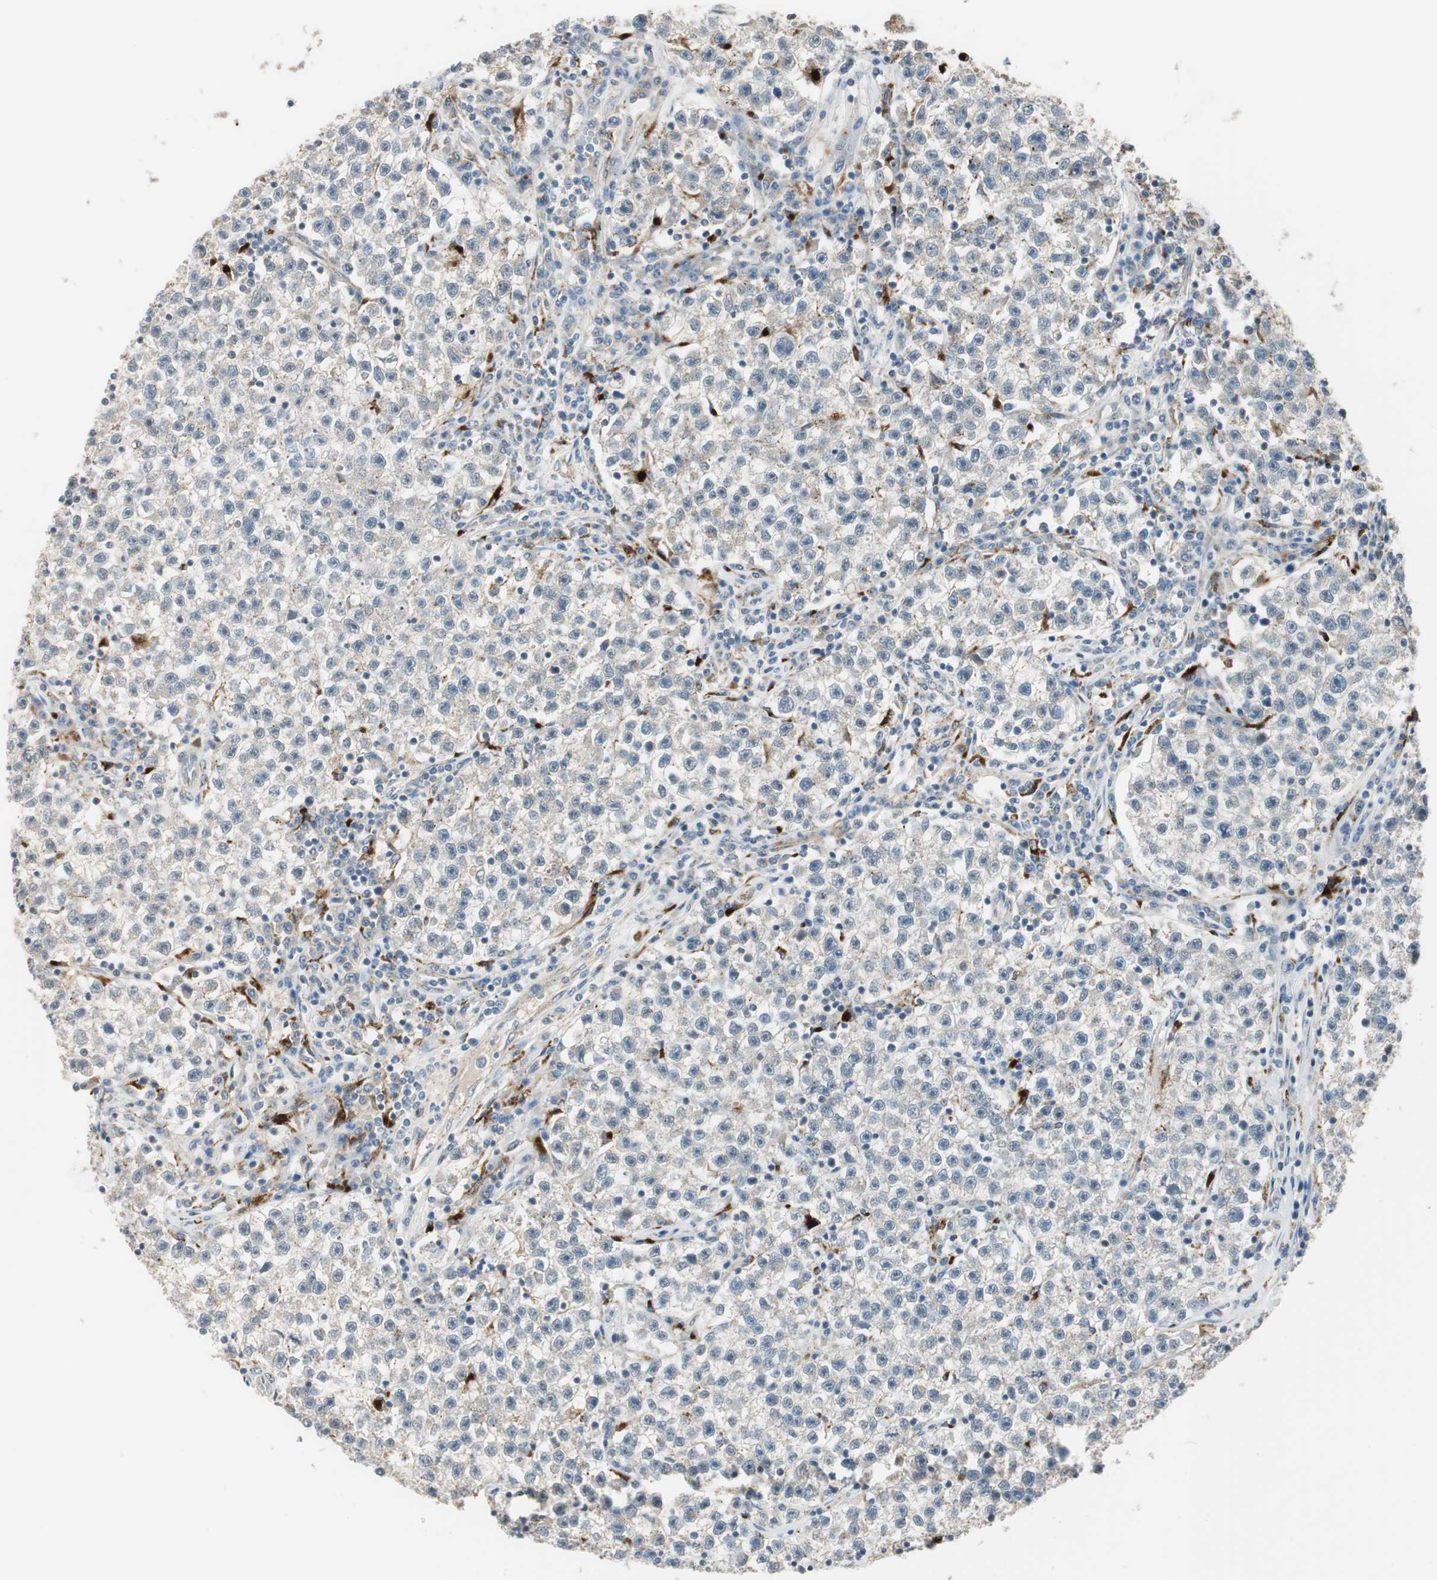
{"staining": {"intensity": "weak", "quantity": "<25%", "location": "cytoplasmic/membranous"}, "tissue": "testis cancer", "cell_type": "Tumor cells", "image_type": "cancer", "snomed": [{"axis": "morphology", "description": "Seminoma, NOS"}, {"axis": "topography", "description": "Testis"}], "caption": "Tumor cells show no significant expression in testis cancer.", "gene": "NCK1", "patient": {"sex": "male", "age": 22}}